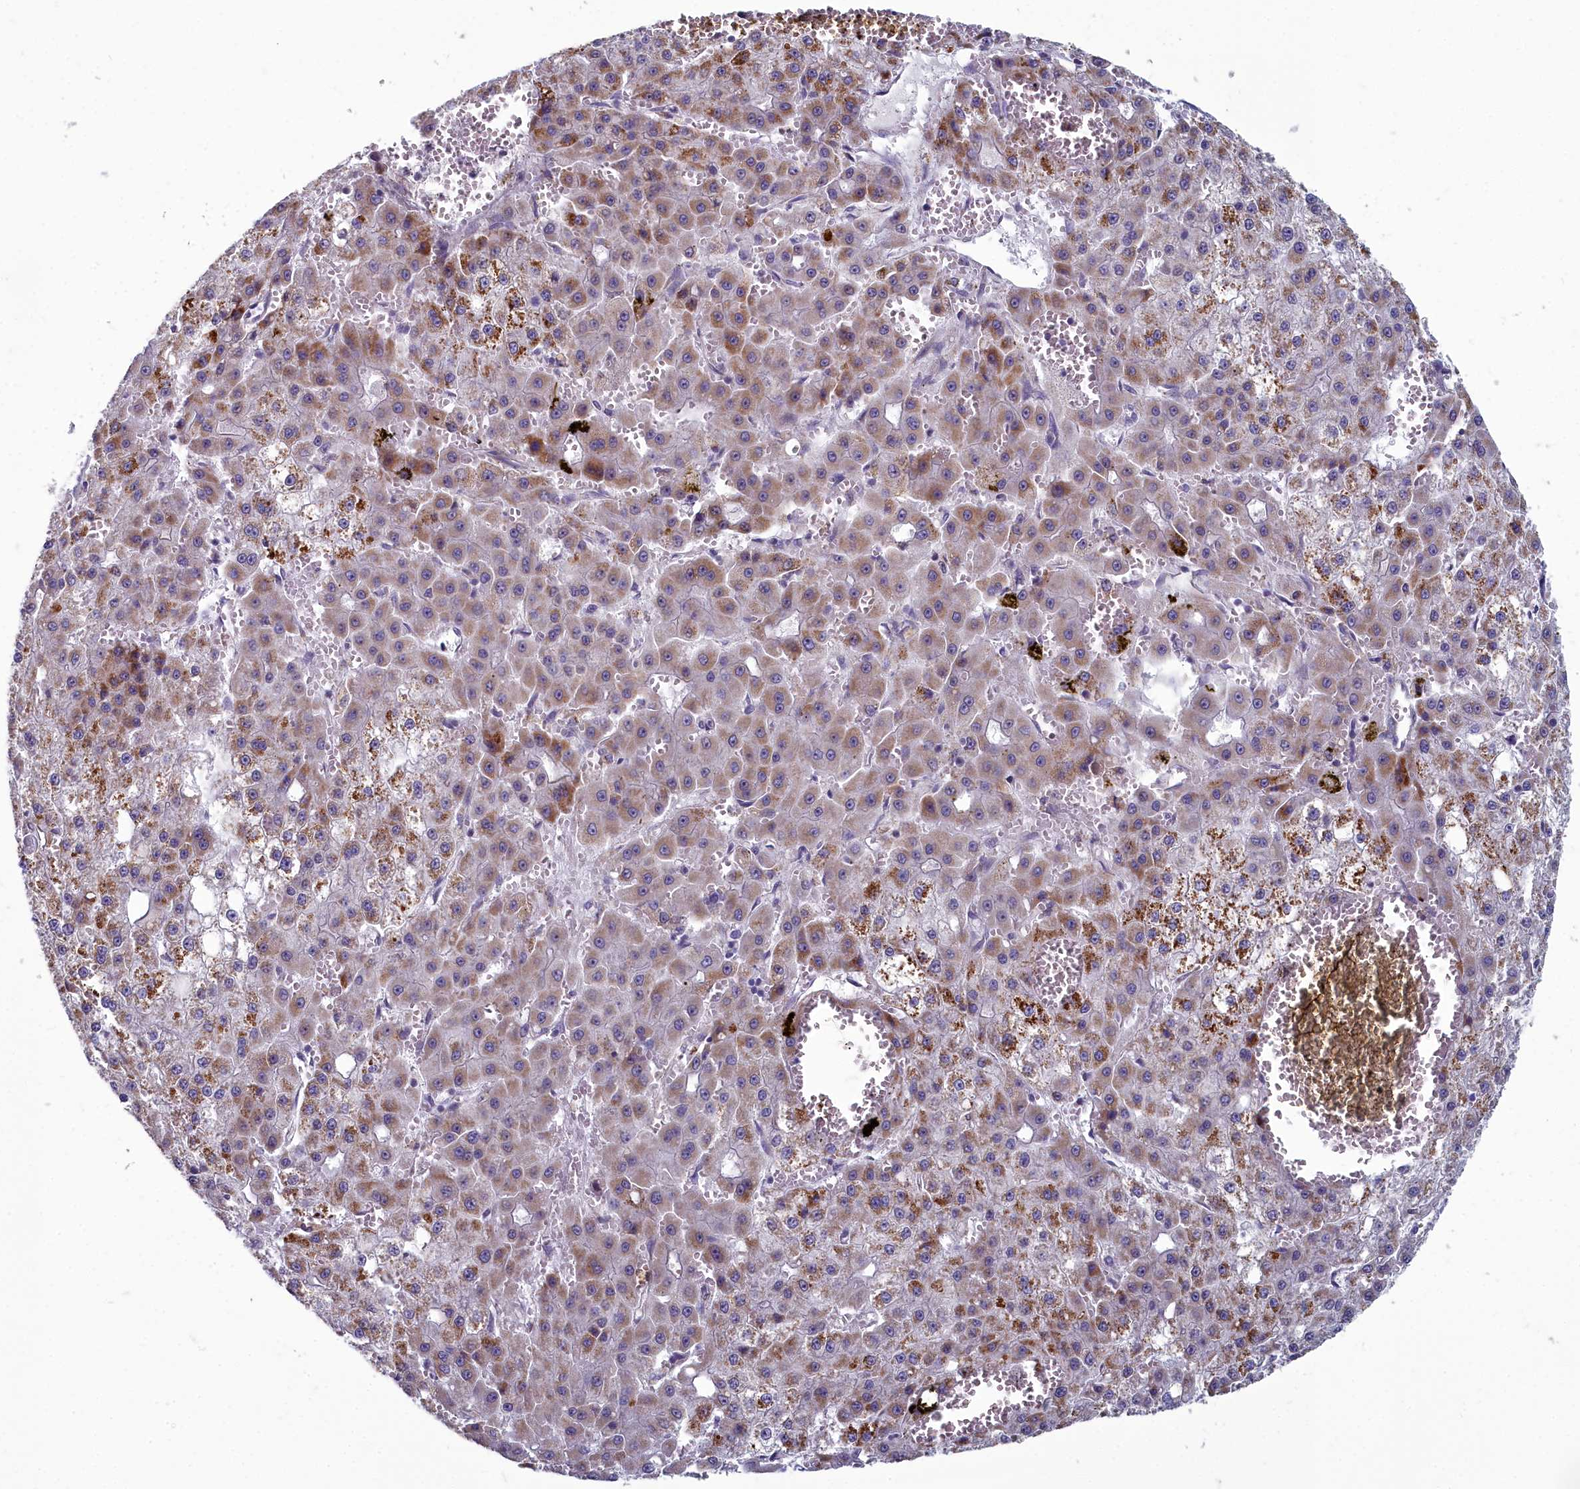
{"staining": {"intensity": "strong", "quantity": "25%-75%", "location": "cytoplasmic/membranous"}, "tissue": "liver cancer", "cell_type": "Tumor cells", "image_type": "cancer", "snomed": [{"axis": "morphology", "description": "Carcinoma, Hepatocellular, NOS"}, {"axis": "topography", "description": "Liver"}], "caption": "A brown stain labels strong cytoplasmic/membranous positivity of a protein in human liver hepatocellular carcinoma tumor cells. The staining is performed using DAB brown chromogen to label protein expression. The nuclei are counter-stained blue using hematoxylin.", "gene": "INSYN2A", "patient": {"sex": "male", "age": 47}}